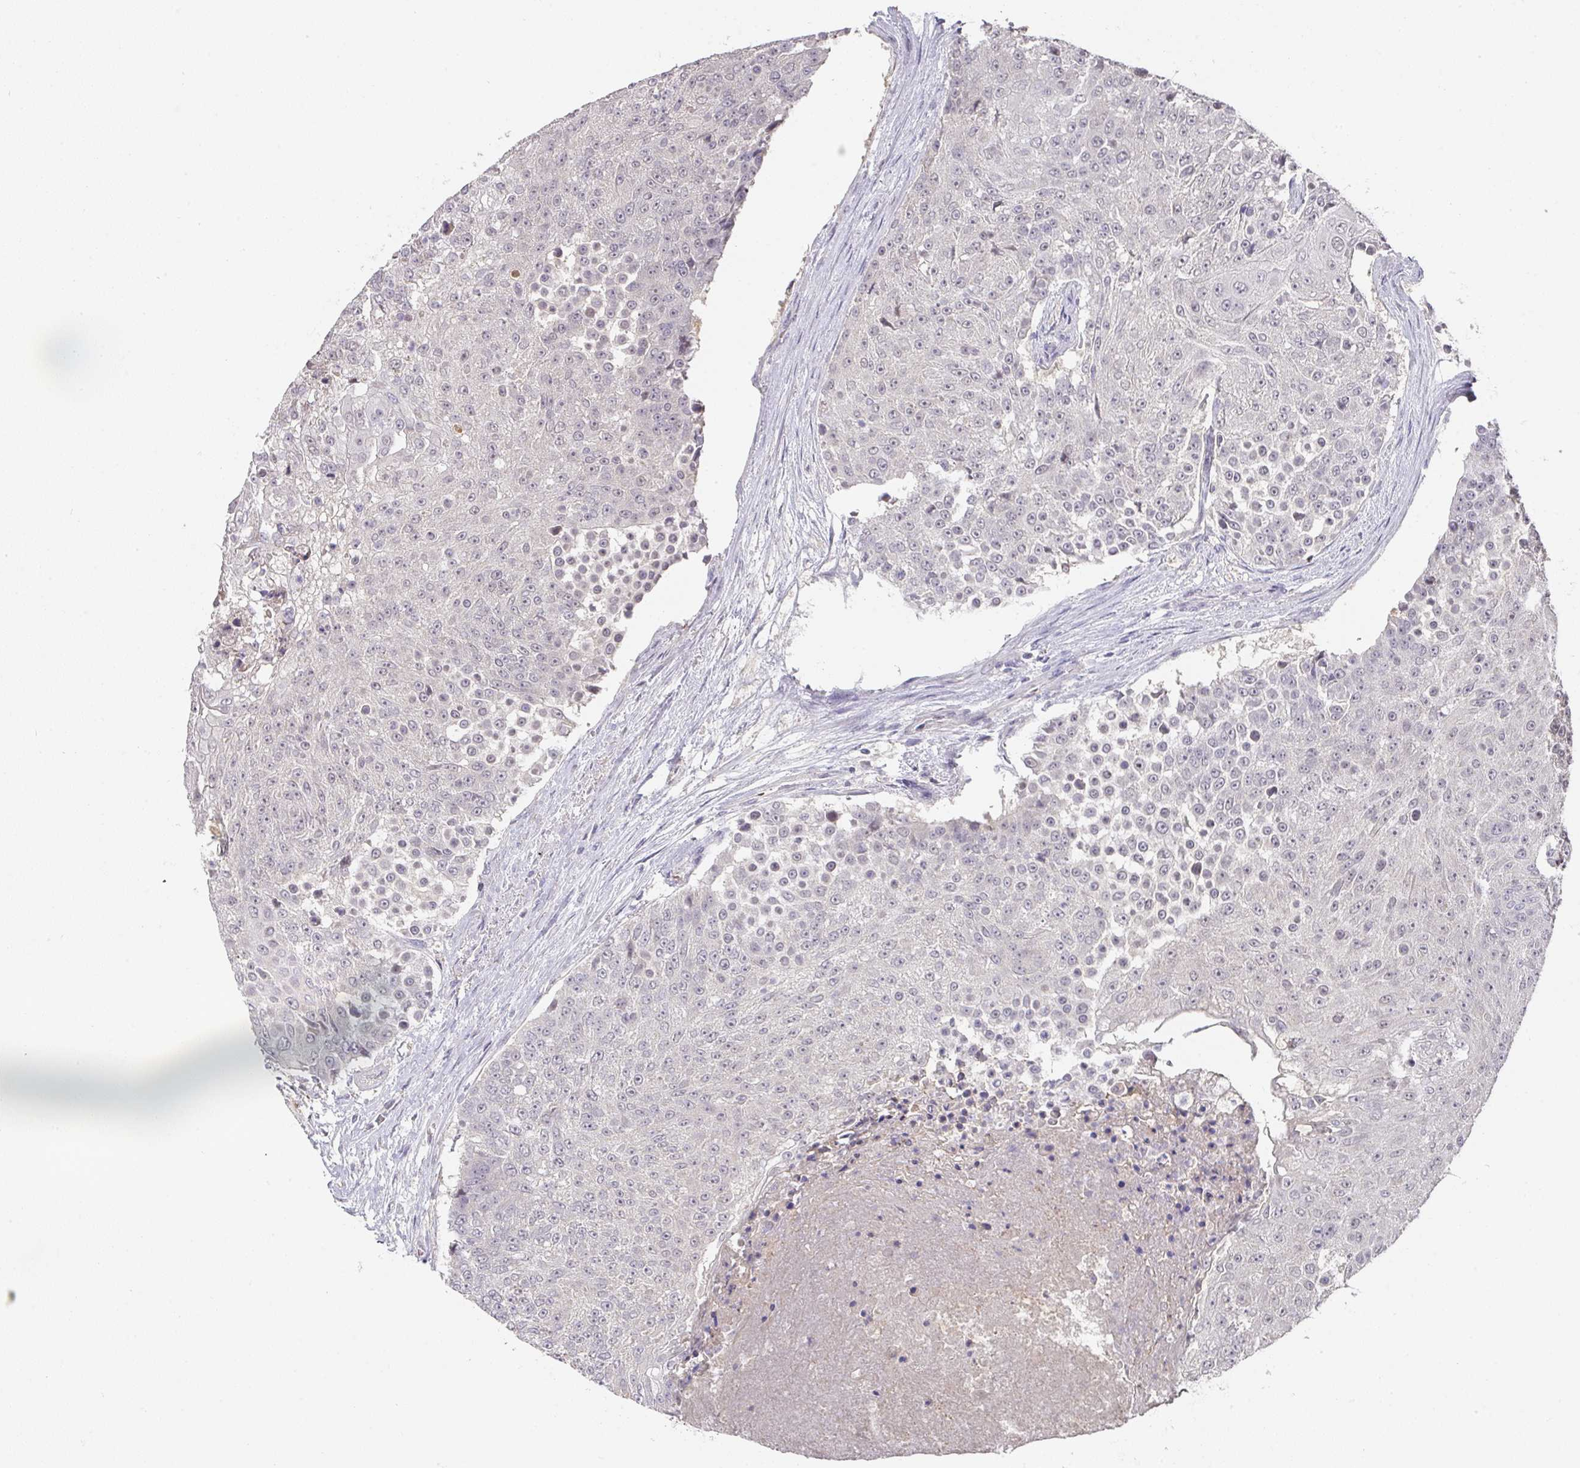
{"staining": {"intensity": "negative", "quantity": "none", "location": "none"}, "tissue": "urothelial cancer", "cell_type": "Tumor cells", "image_type": "cancer", "snomed": [{"axis": "morphology", "description": "Urothelial carcinoma, High grade"}, {"axis": "topography", "description": "Urinary bladder"}], "caption": "The histopathology image shows no significant expression in tumor cells of urothelial carcinoma (high-grade).", "gene": "FOXN4", "patient": {"sex": "female", "age": 63}}